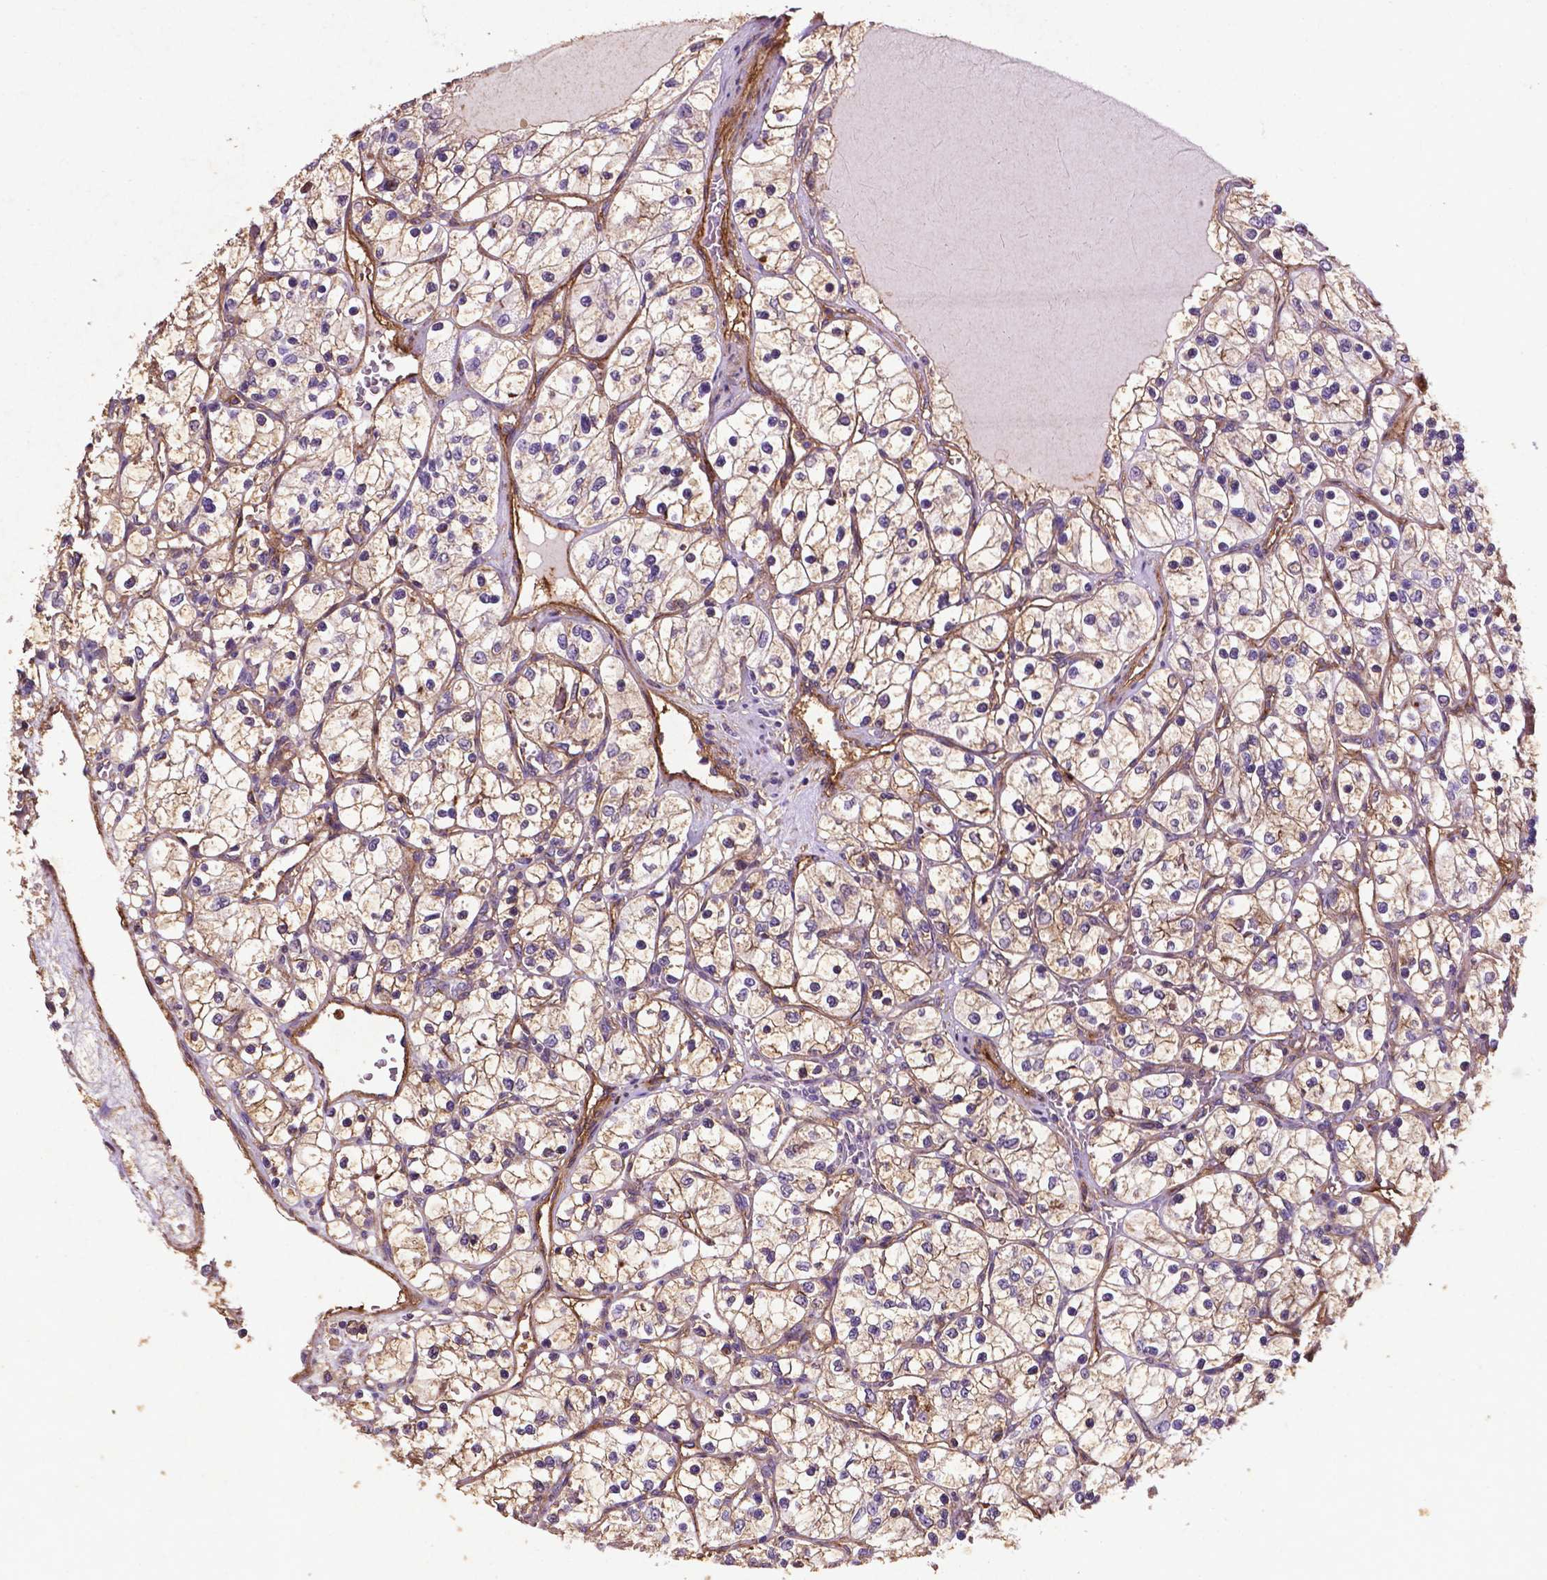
{"staining": {"intensity": "weak", "quantity": ">75%", "location": "cytoplasmic/membranous"}, "tissue": "renal cancer", "cell_type": "Tumor cells", "image_type": "cancer", "snomed": [{"axis": "morphology", "description": "Adenocarcinoma, NOS"}, {"axis": "topography", "description": "Kidney"}], "caption": "Protein expression analysis of renal adenocarcinoma reveals weak cytoplasmic/membranous positivity in approximately >75% of tumor cells.", "gene": "RRAS", "patient": {"sex": "female", "age": 69}}